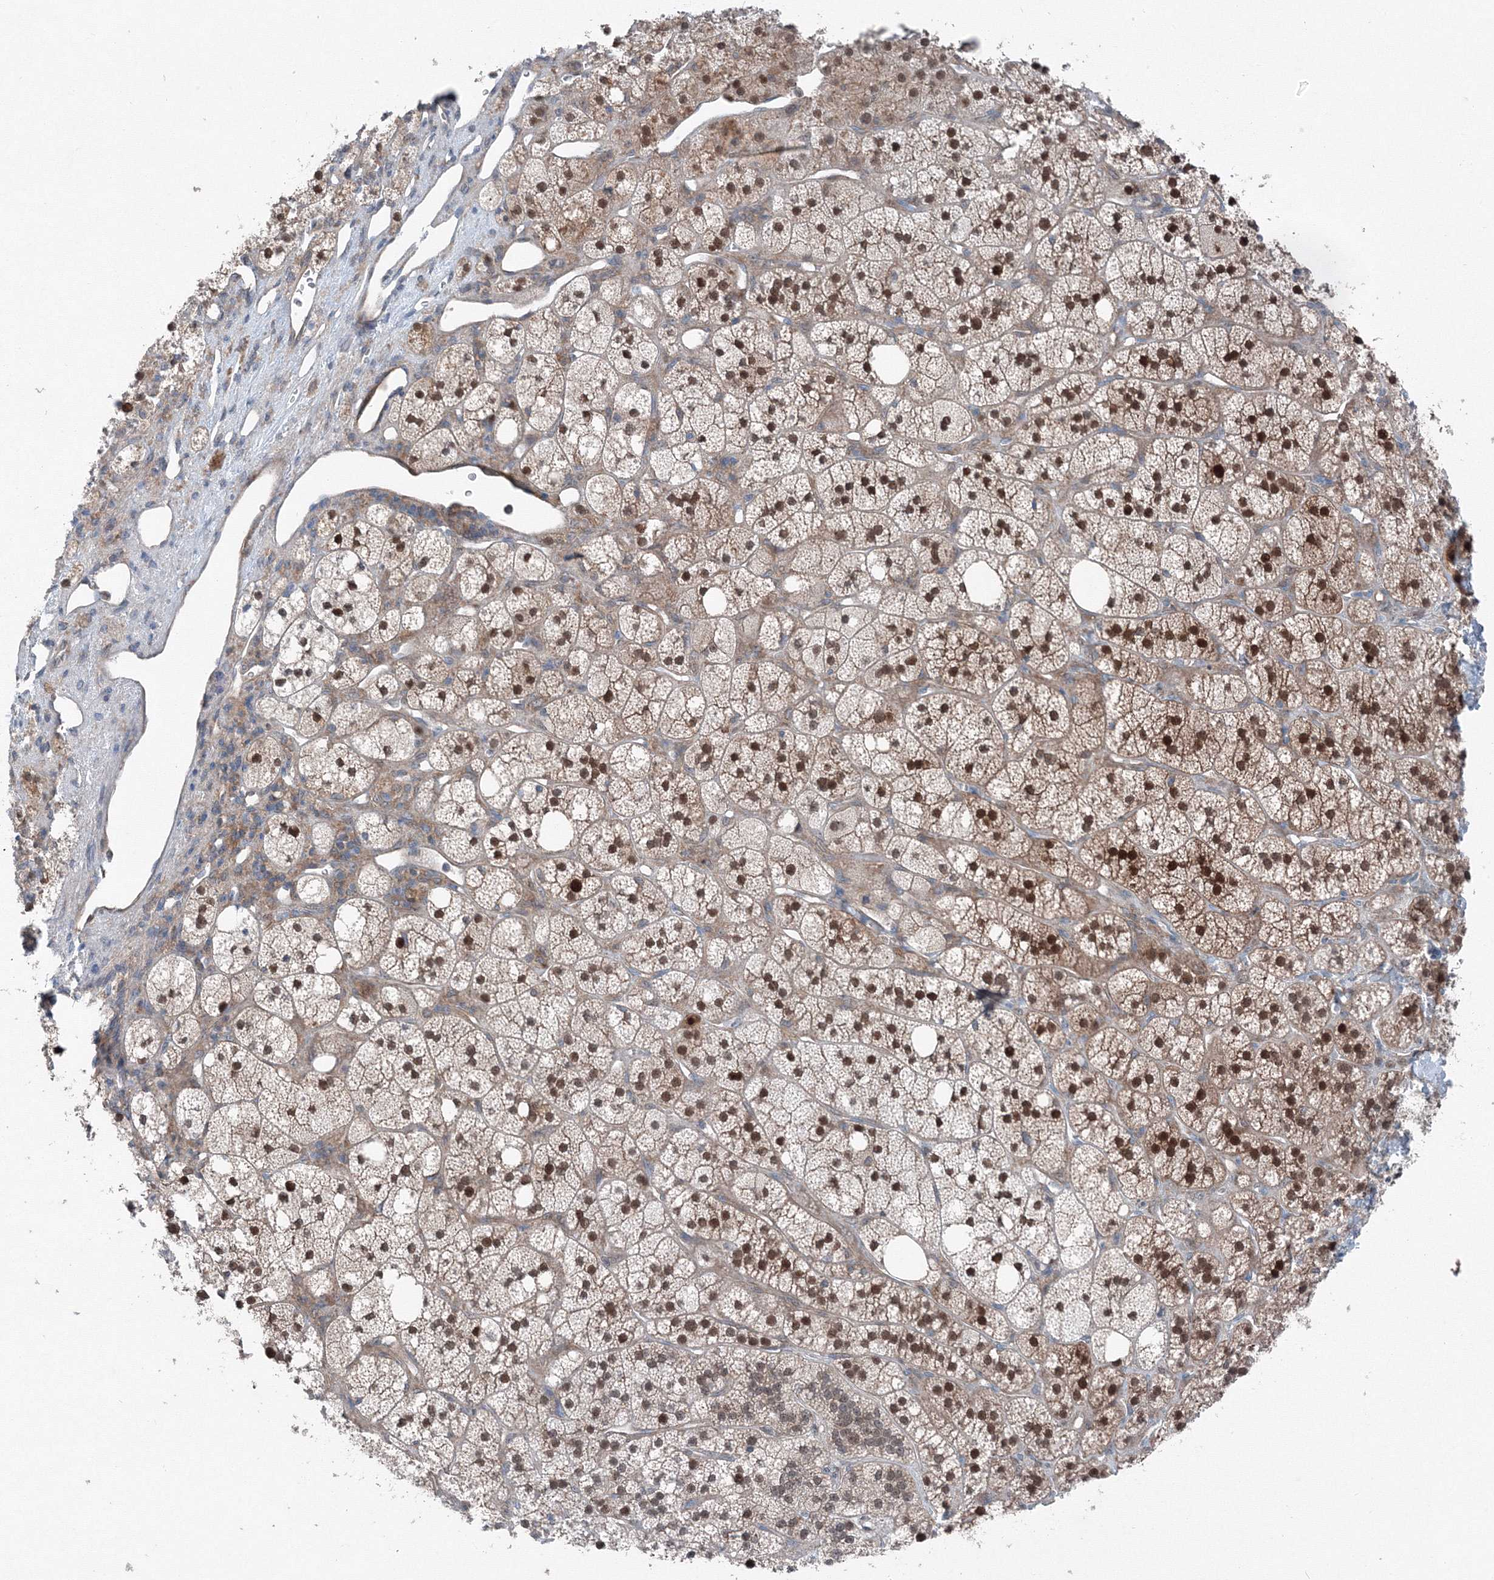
{"staining": {"intensity": "strong", "quantity": "25%-75%", "location": "cytoplasmic/membranous,nuclear"}, "tissue": "adrenal gland", "cell_type": "Glandular cells", "image_type": "normal", "snomed": [{"axis": "morphology", "description": "Normal tissue, NOS"}, {"axis": "topography", "description": "Adrenal gland"}], "caption": "Adrenal gland stained for a protein demonstrates strong cytoplasmic/membranous,nuclear positivity in glandular cells. (brown staining indicates protein expression, while blue staining denotes nuclei).", "gene": "TPRKB", "patient": {"sex": "male", "age": 61}}